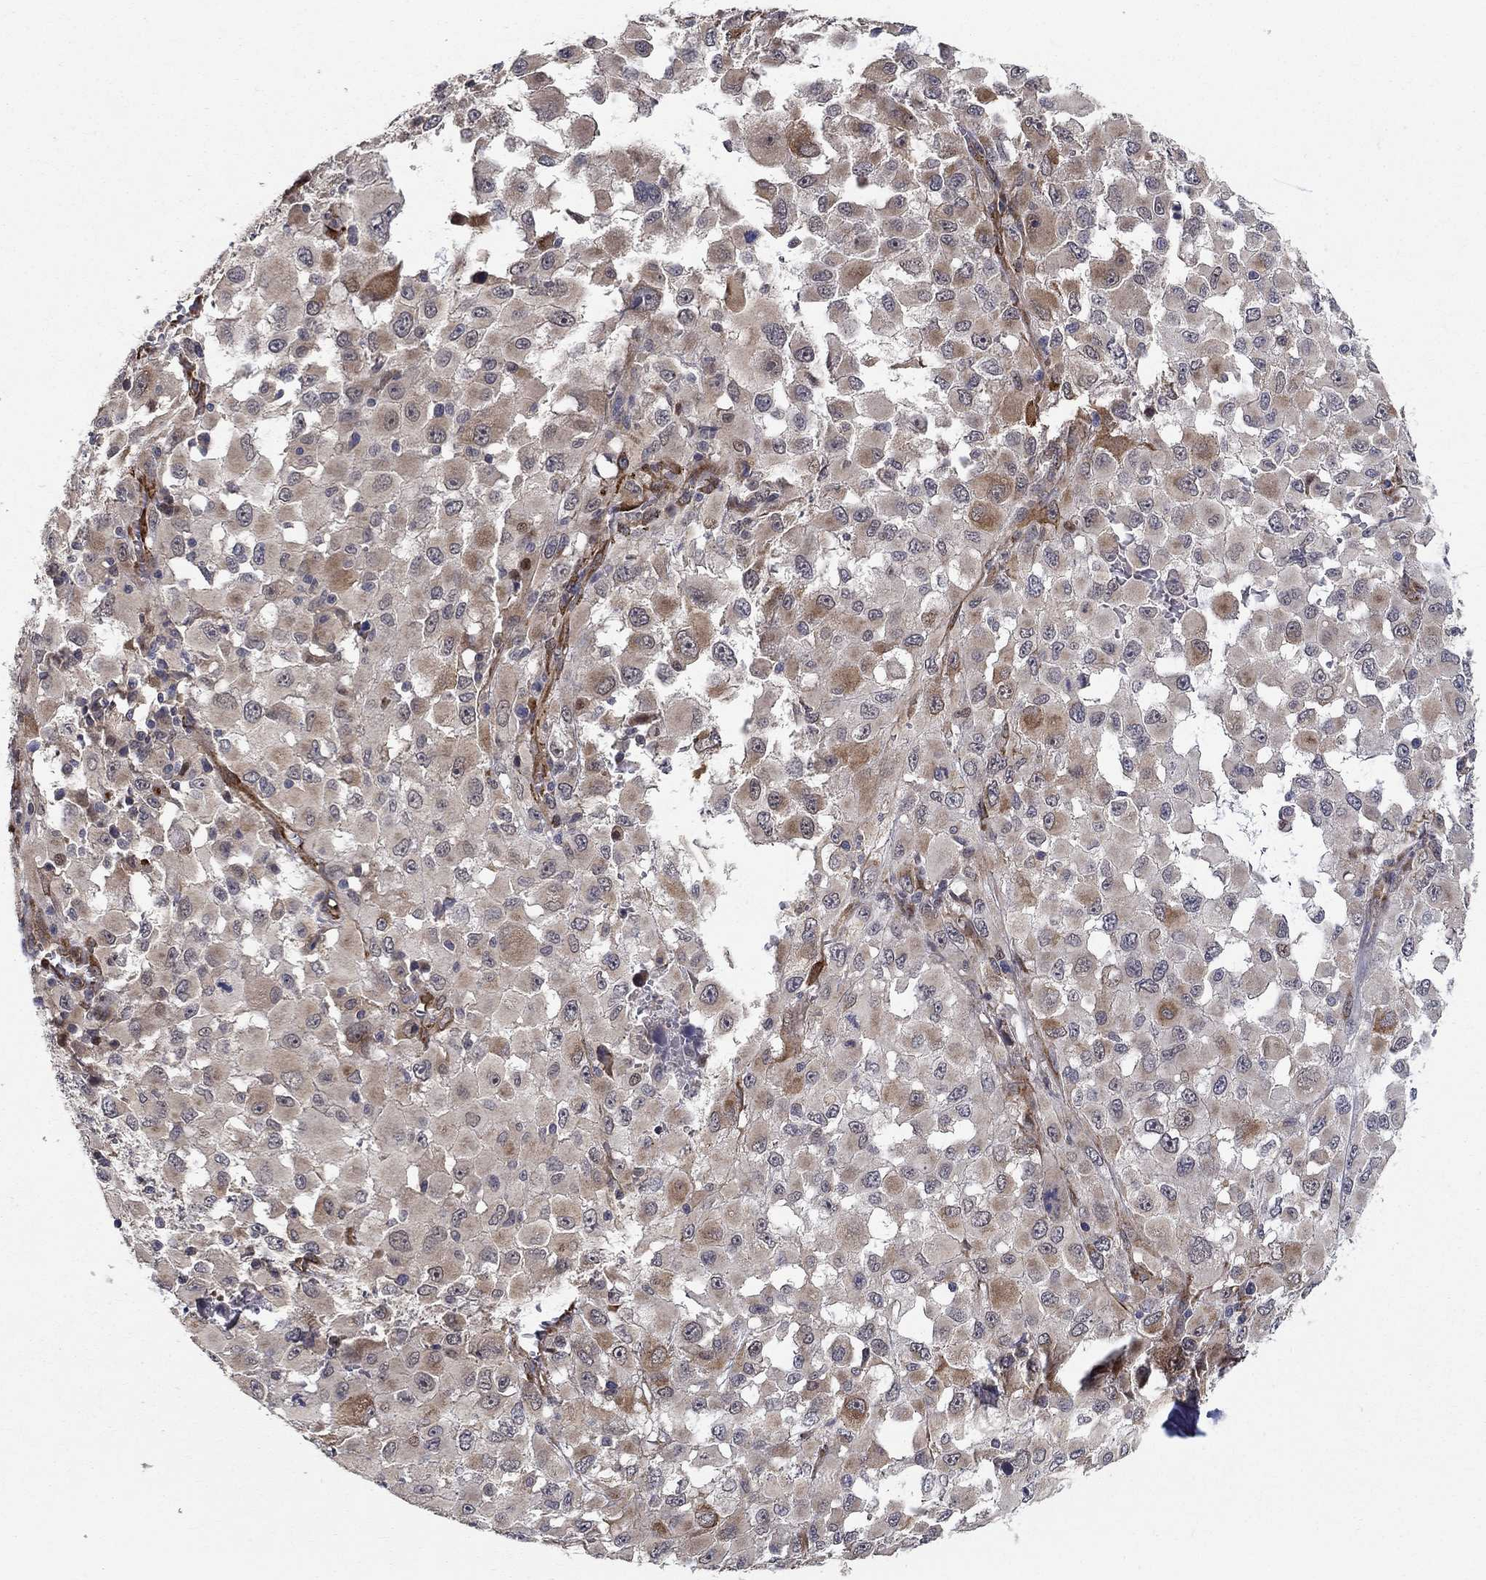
{"staining": {"intensity": "moderate", "quantity": "<25%", "location": "cytoplasmic/membranous"}, "tissue": "melanoma", "cell_type": "Tumor cells", "image_type": "cancer", "snomed": [{"axis": "morphology", "description": "Malignant melanoma, Metastatic site"}, {"axis": "topography", "description": "Lymph node"}], "caption": "About <25% of tumor cells in melanoma exhibit moderate cytoplasmic/membranous protein positivity as visualized by brown immunohistochemical staining.", "gene": "ZNF594", "patient": {"sex": "male", "age": 50}}